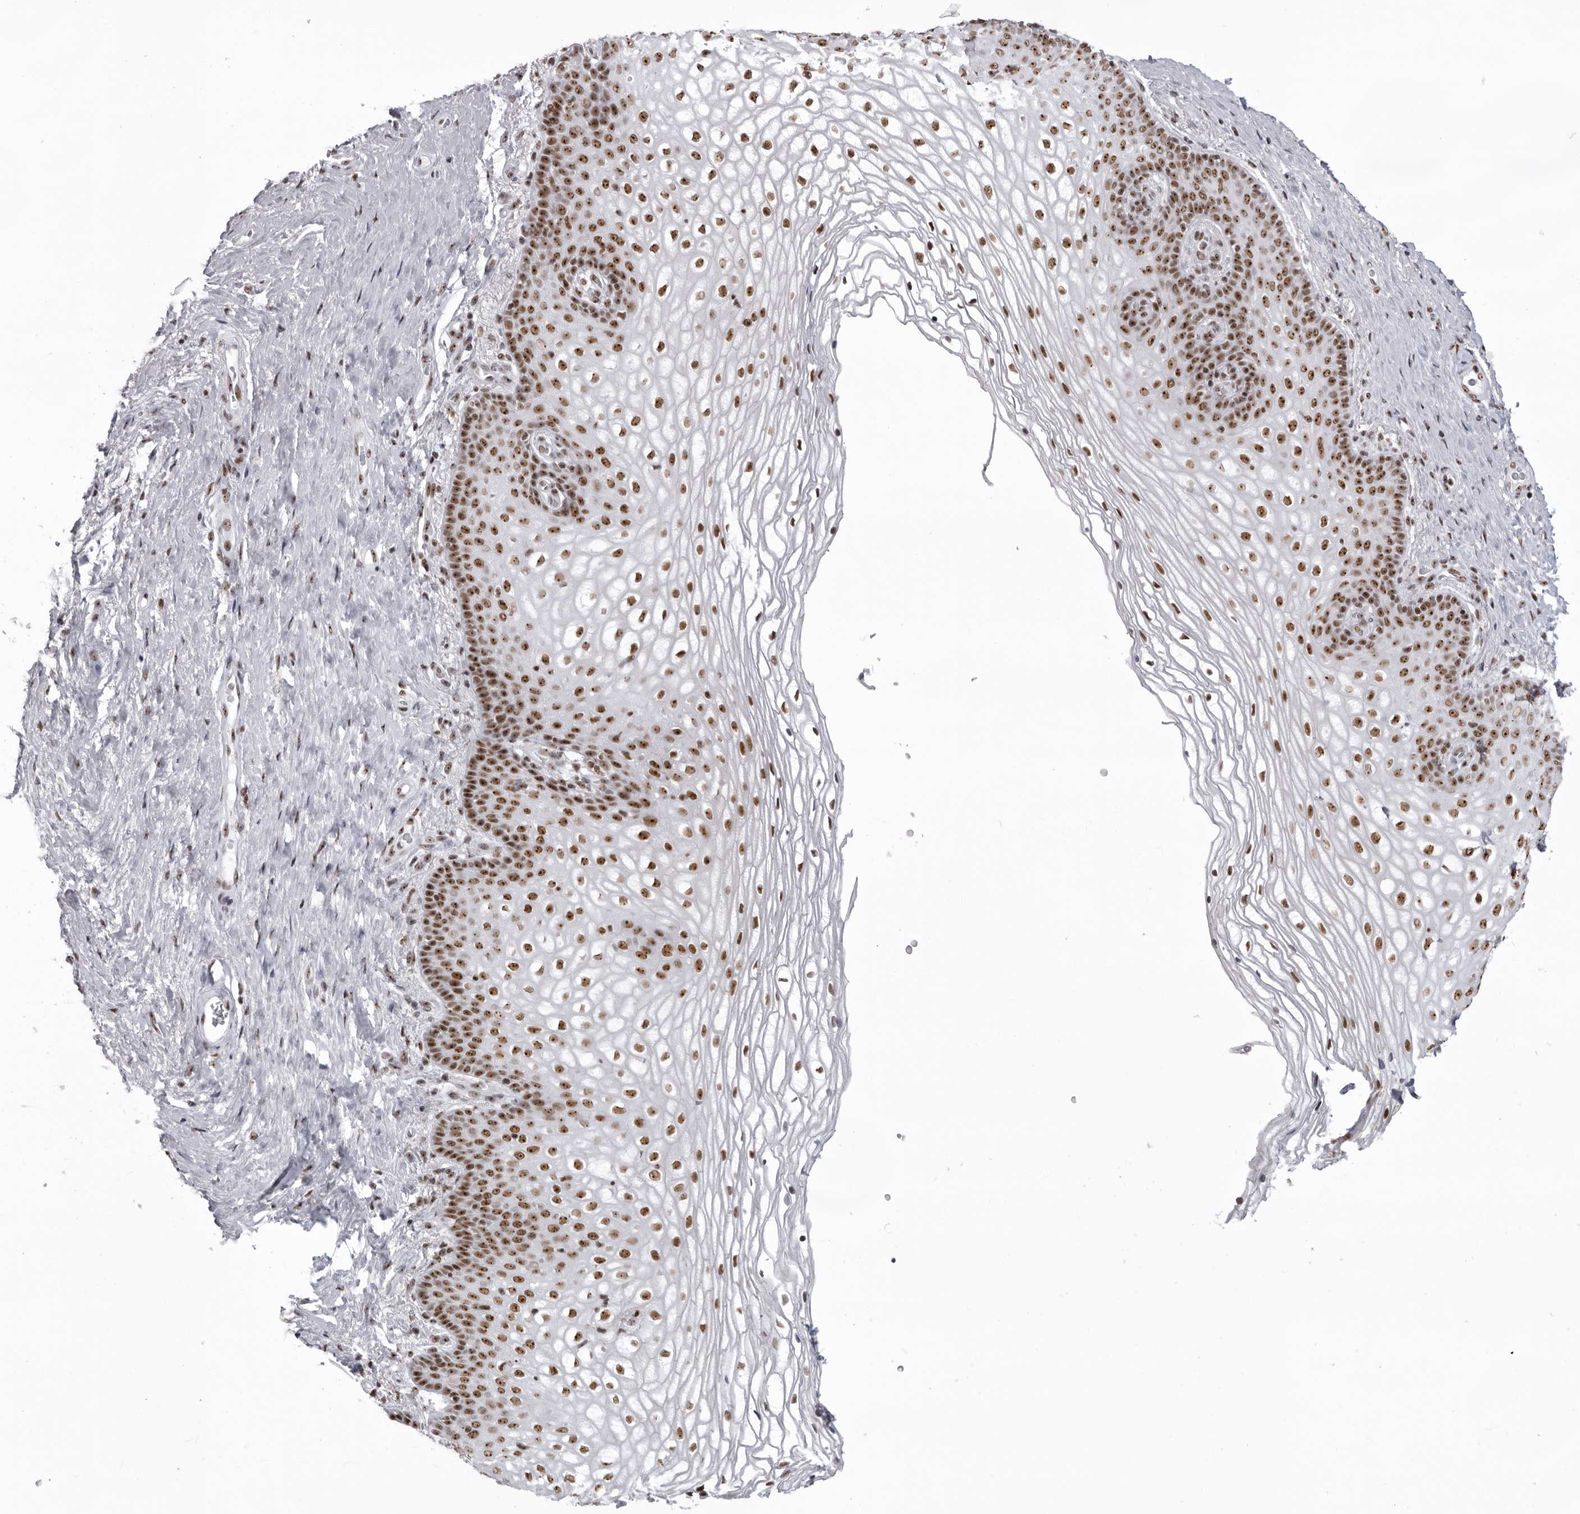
{"staining": {"intensity": "strong", "quantity": ">75%", "location": "nuclear"}, "tissue": "vagina", "cell_type": "Squamous epithelial cells", "image_type": "normal", "snomed": [{"axis": "morphology", "description": "Normal tissue, NOS"}, {"axis": "topography", "description": "Vagina"}], "caption": "Brown immunohistochemical staining in unremarkable human vagina displays strong nuclear staining in approximately >75% of squamous epithelial cells. (brown staining indicates protein expression, while blue staining denotes nuclei).", "gene": "DHX9", "patient": {"sex": "female", "age": 60}}